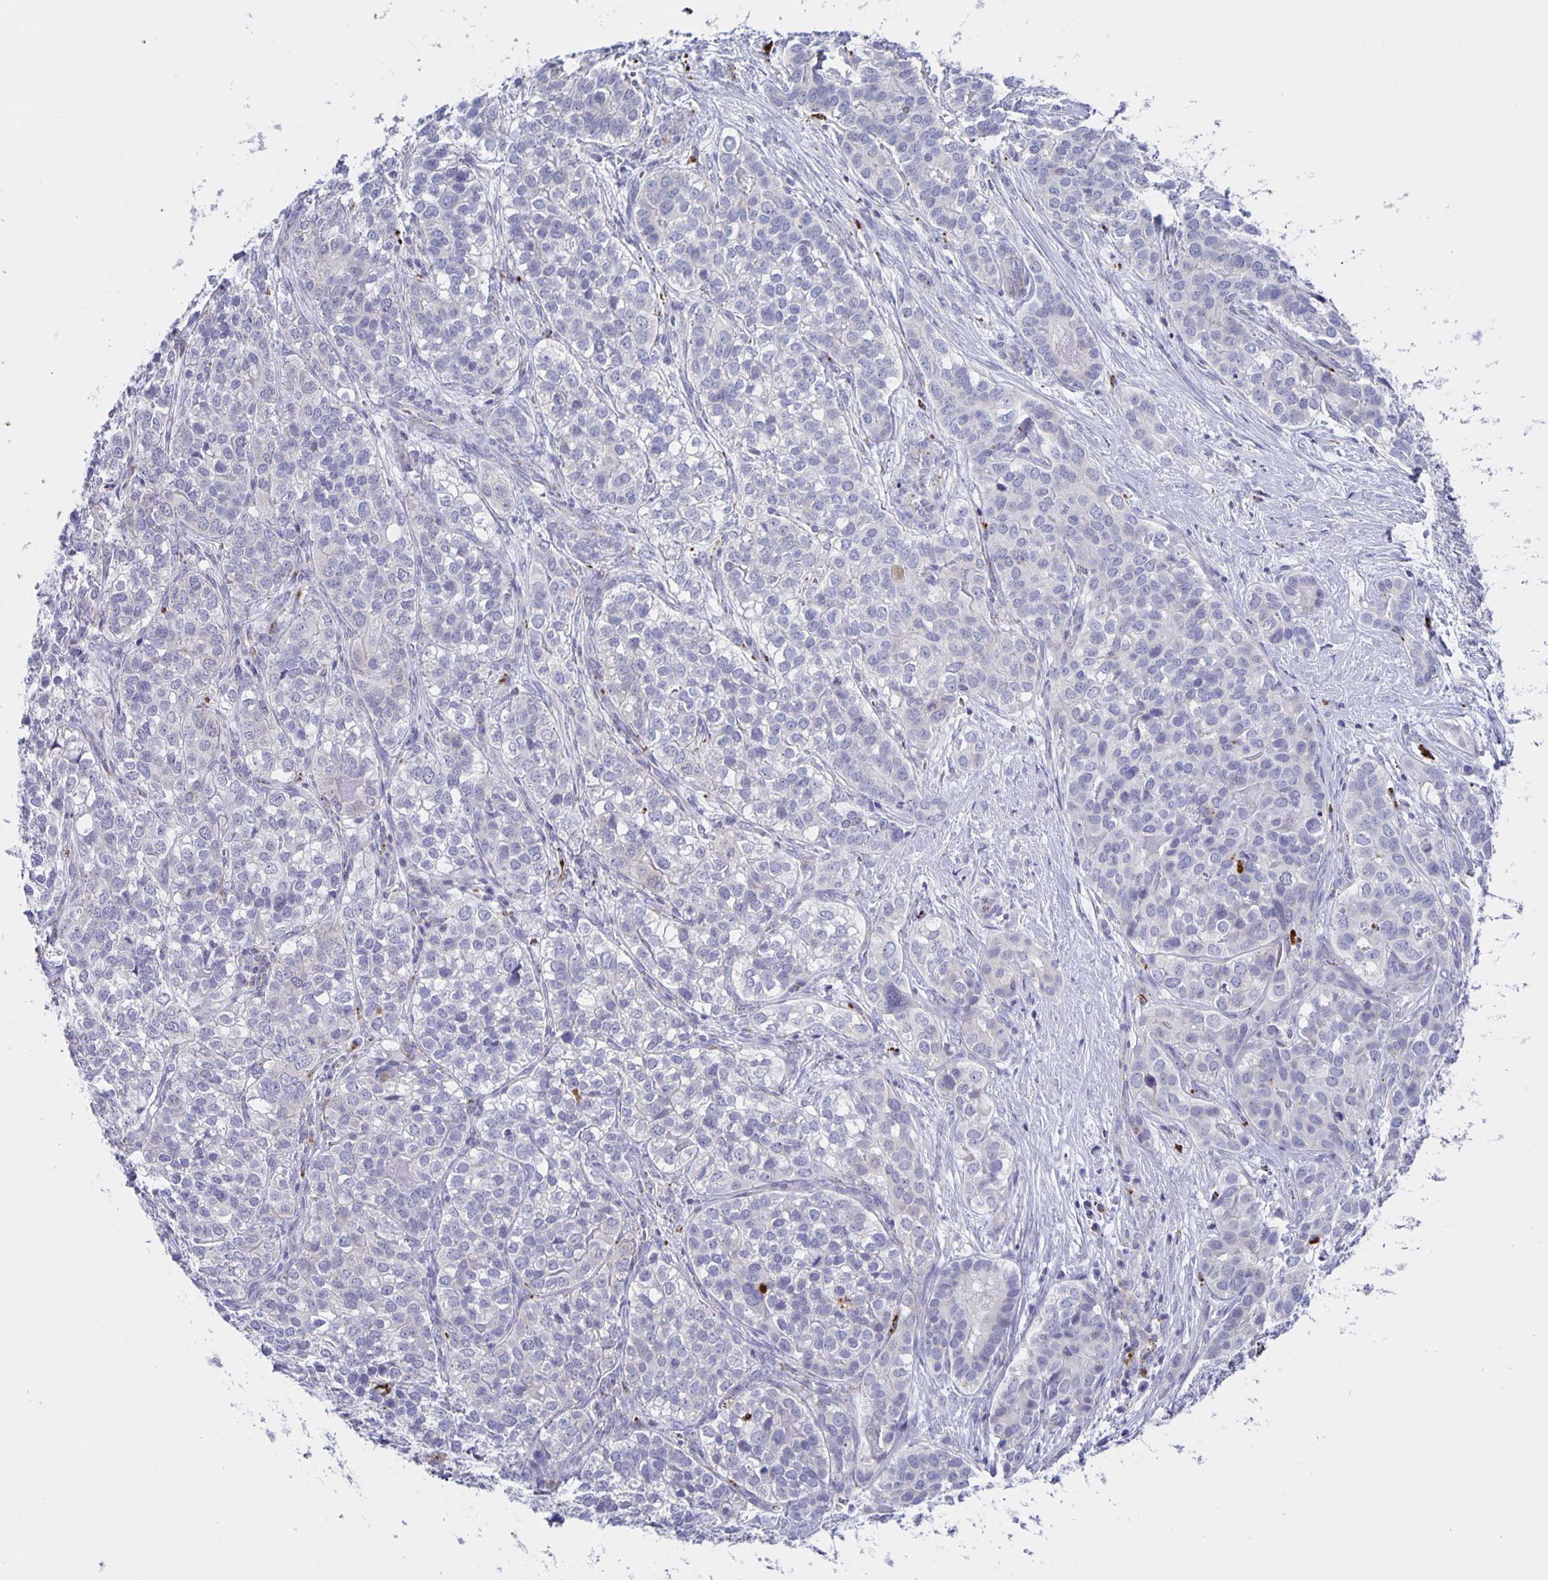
{"staining": {"intensity": "negative", "quantity": "none", "location": "none"}, "tissue": "liver cancer", "cell_type": "Tumor cells", "image_type": "cancer", "snomed": [{"axis": "morphology", "description": "Cholangiocarcinoma"}, {"axis": "topography", "description": "Liver"}], "caption": "The photomicrograph exhibits no staining of tumor cells in liver cancer (cholangiocarcinoma).", "gene": "LIPA", "patient": {"sex": "male", "age": 56}}